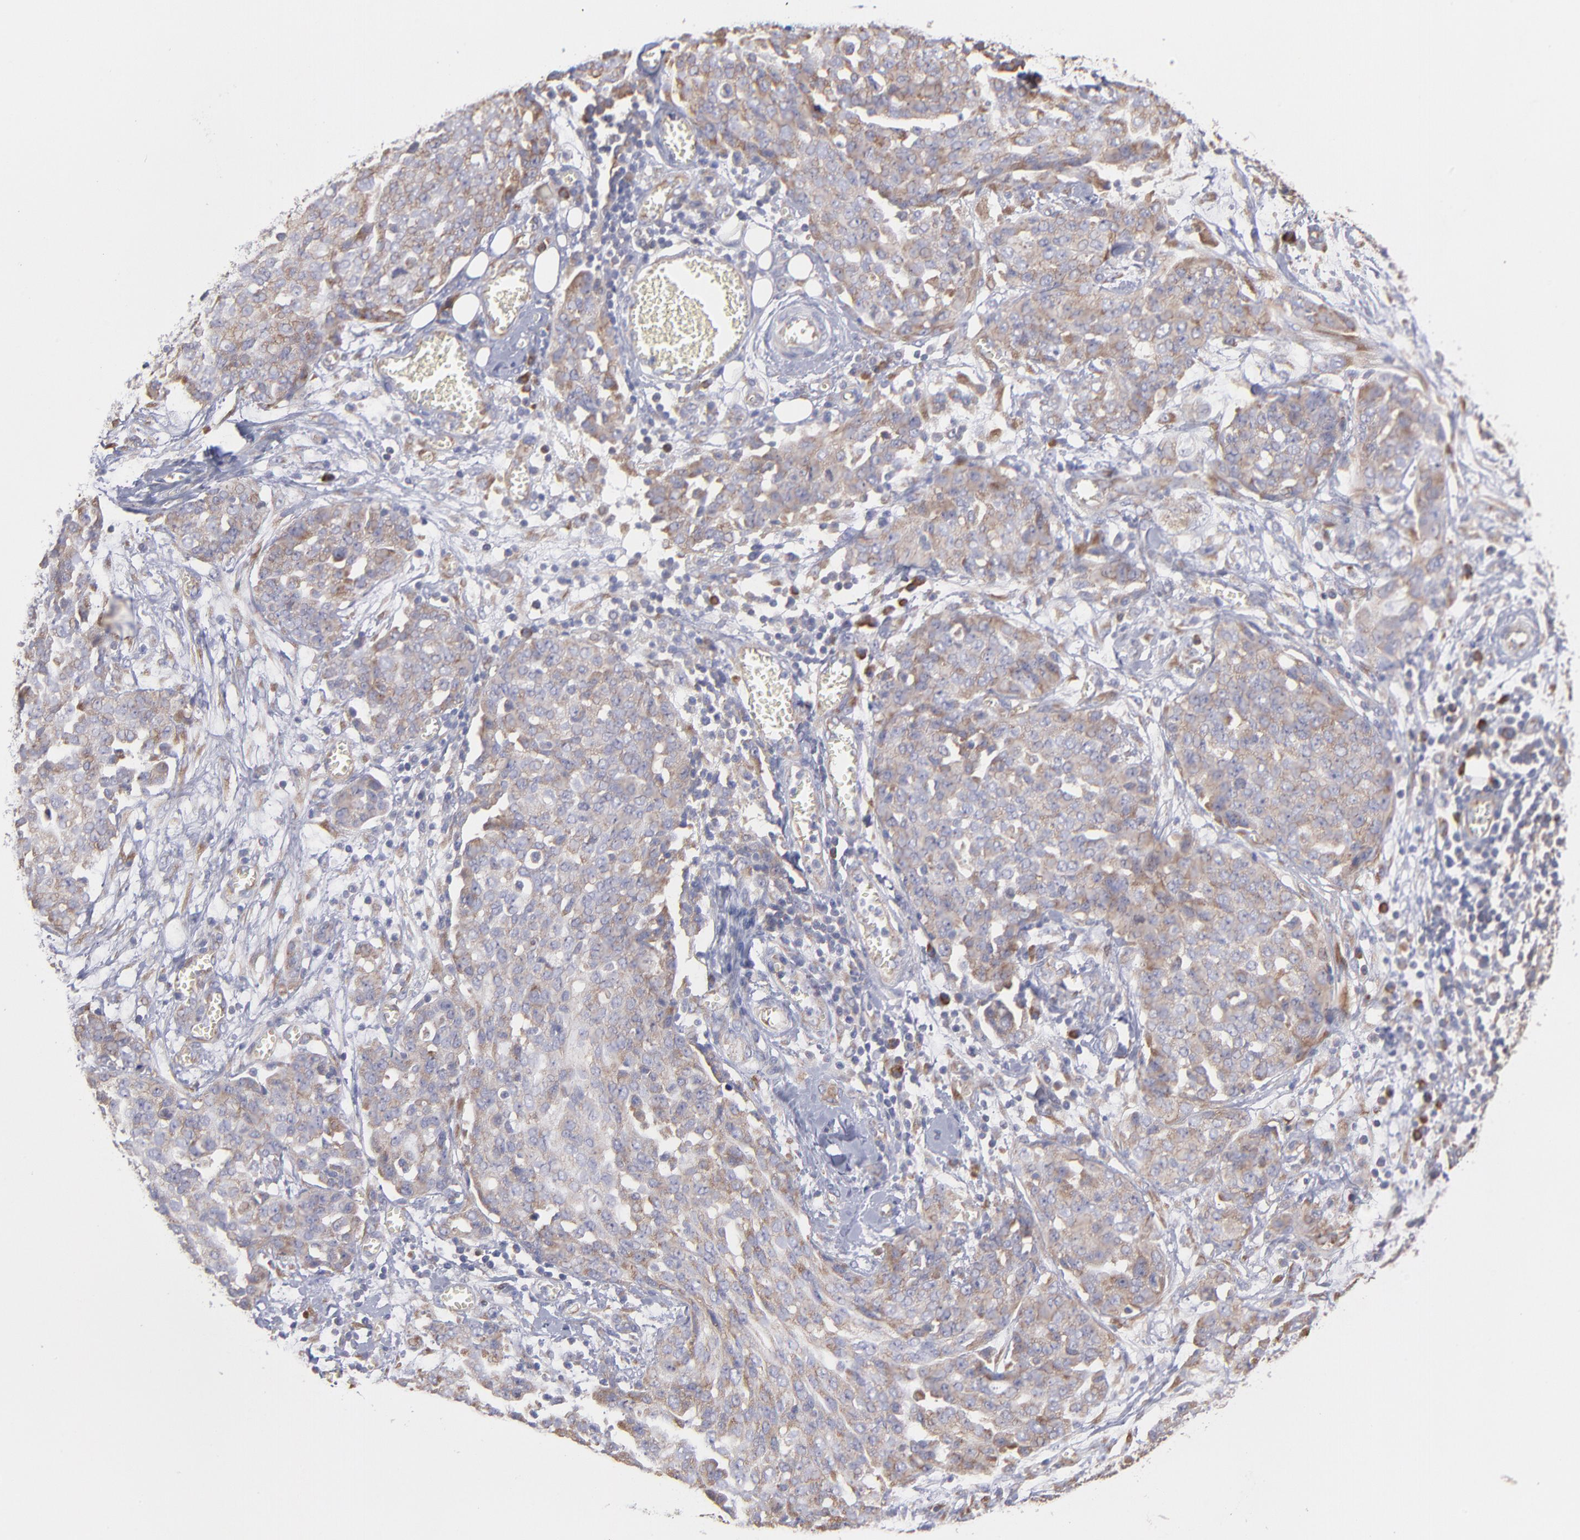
{"staining": {"intensity": "weak", "quantity": "<25%", "location": "cytoplasmic/membranous"}, "tissue": "ovarian cancer", "cell_type": "Tumor cells", "image_type": "cancer", "snomed": [{"axis": "morphology", "description": "Cystadenocarcinoma, serous, NOS"}, {"axis": "topography", "description": "Soft tissue"}, {"axis": "topography", "description": "Ovary"}], "caption": "High power microscopy micrograph of an IHC micrograph of ovarian cancer, revealing no significant expression in tumor cells.", "gene": "RPLP0", "patient": {"sex": "female", "age": 57}}